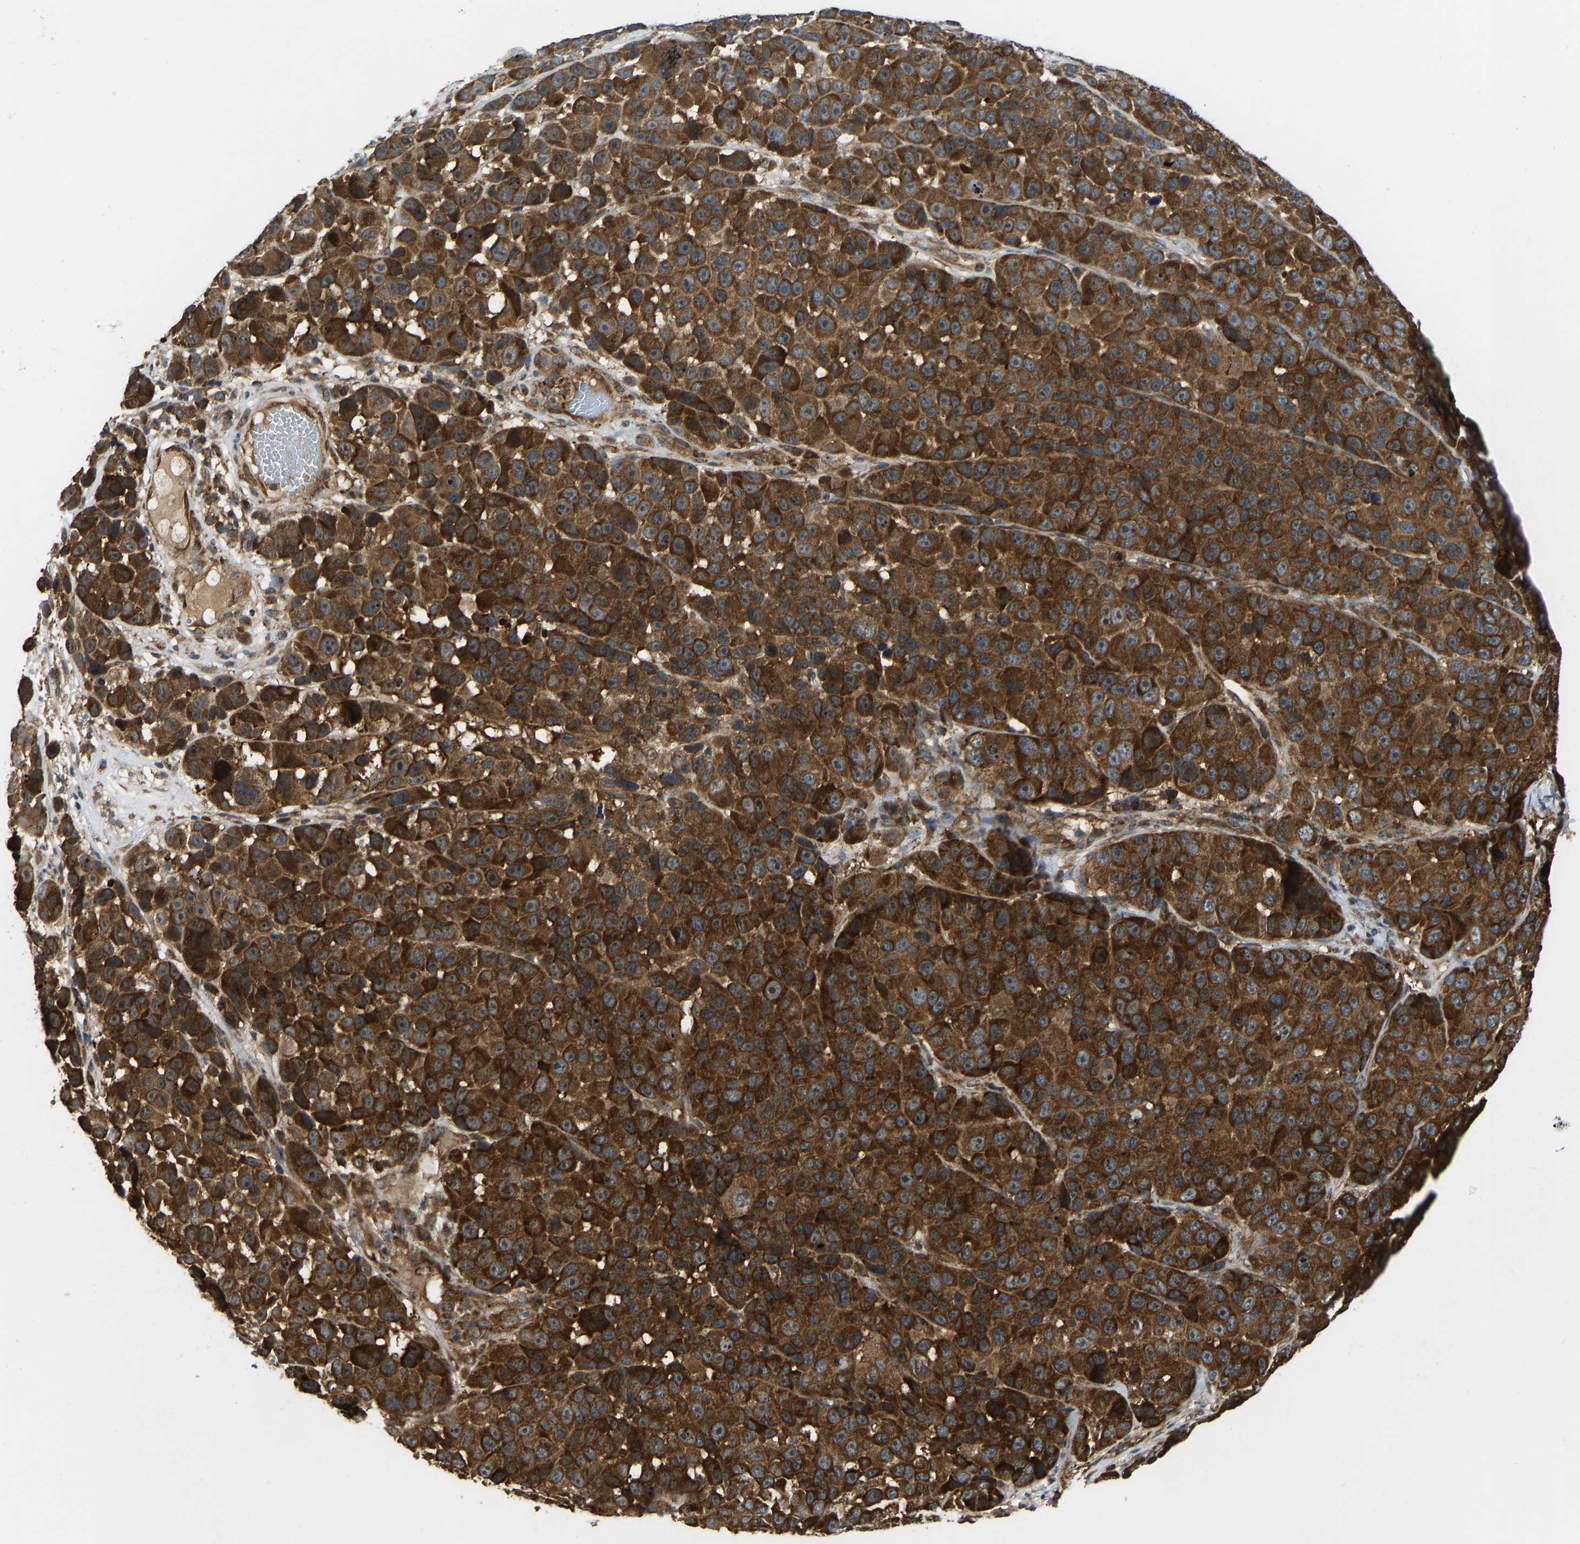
{"staining": {"intensity": "strong", "quantity": ">75%", "location": "cytoplasmic/membranous"}, "tissue": "melanoma", "cell_type": "Tumor cells", "image_type": "cancer", "snomed": [{"axis": "morphology", "description": "Malignant melanoma, NOS"}, {"axis": "topography", "description": "Skin"}], "caption": "IHC (DAB (3,3'-diaminobenzidine)) staining of malignant melanoma shows strong cytoplasmic/membranous protein positivity in about >75% of tumor cells. The protein is stained brown, and the nuclei are stained in blue (DAB (3,3'-diaminobenzidine) IHC with brightfield microscopy, high magnification).", "gene": "RASGRF2", "patient": {"sex": "male", "age": 53}}